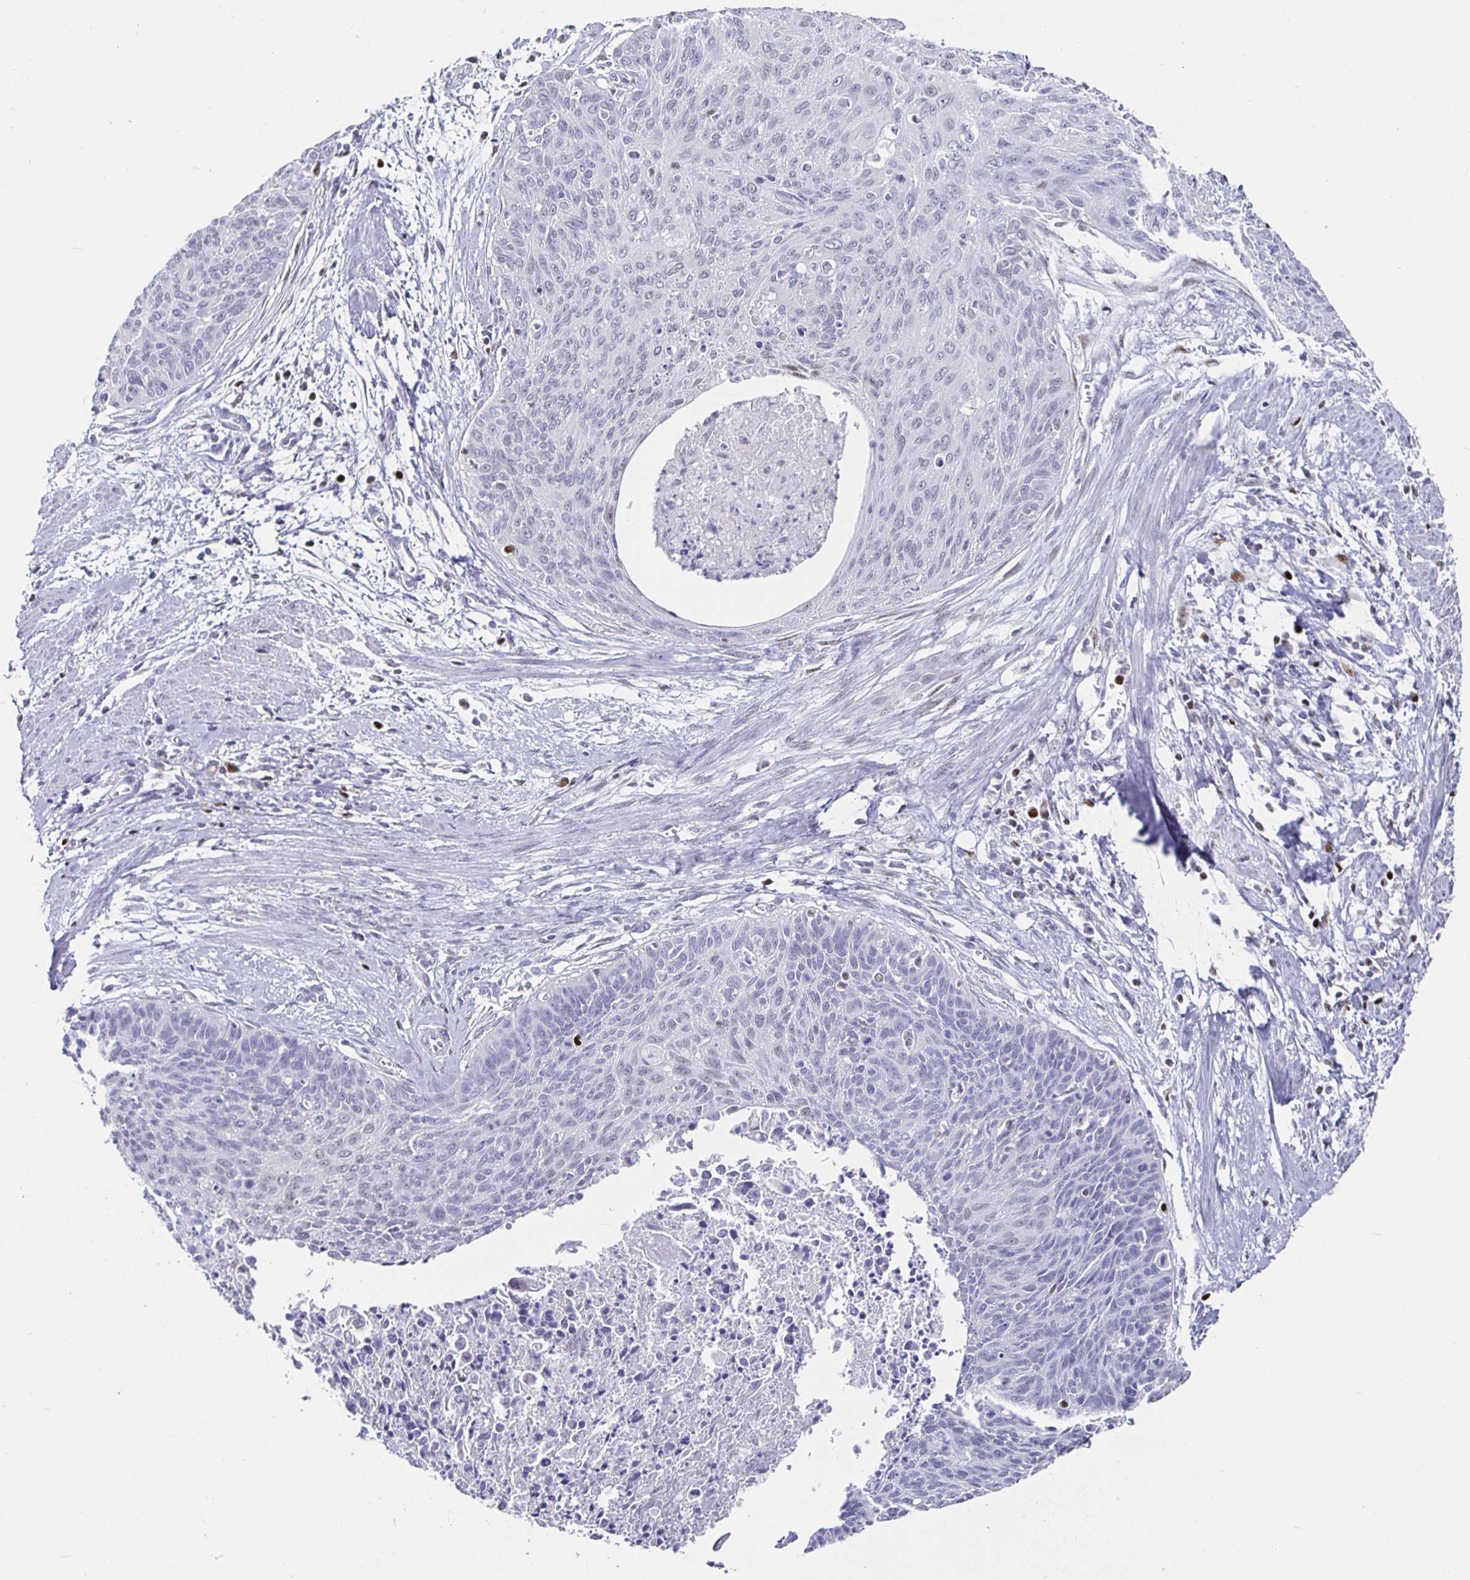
{"staining": {"intensity": "negative", "quantity": "none", "location": "none"}, "tissue": "cervical cancer", "cell_type": "Tumor cells", "image_type": "cancer", "snomed": [{"axis": "morphology", "description": "Squamous cell carcinoma, NOS"}, {"axis": "topography", "description": "Cervix"}], "caption": "The micrograph reveals no significant staining in tumor cells of cervical cancer (squamous cell carcinoma). (Brightfield microscopy of DAB (3,3'-diaminobenzidine) immunohistochemistry (IHC) at high magnification).", "gene": "RUNX2", "patient": {"sex": "female", "age": 55}}